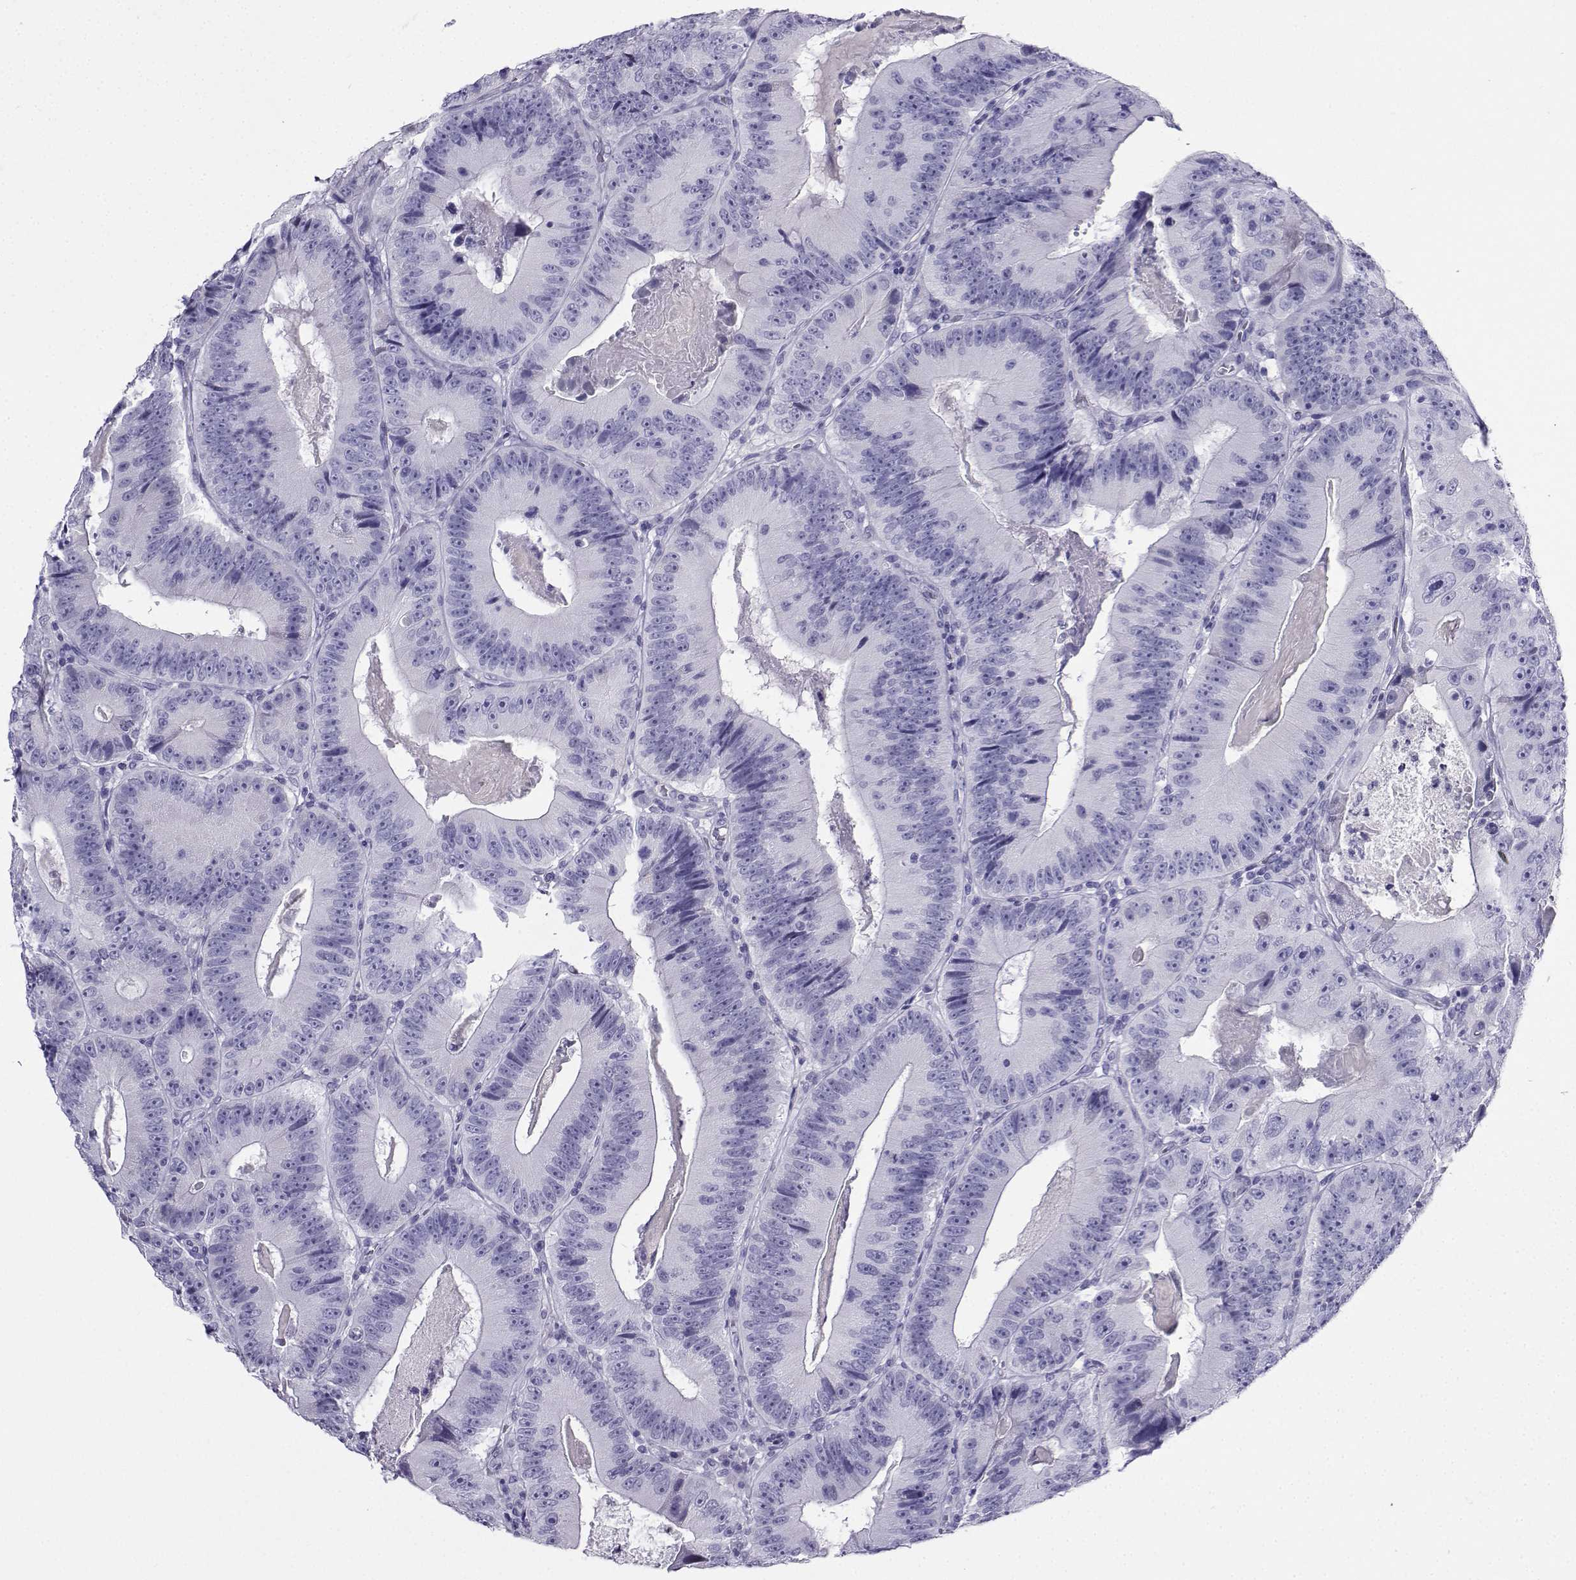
{"staining": {"intensity": "negative", "quantity": "none", "location": "none"}, "tissue": "colorectal cancer", "cell_type": "Tumor cells", "image_type": "cancer", "snomed": [{"axis": "morphology", "description": "Adenocarcinoma, NOS"}, {"axis": "topography", "description": "Colon"}], "caption": "Tumor cells show no significant staining in colorectal adenocarcinoma.", "gene": "CD109", "patient": {"sex": "female", "age": 86}}